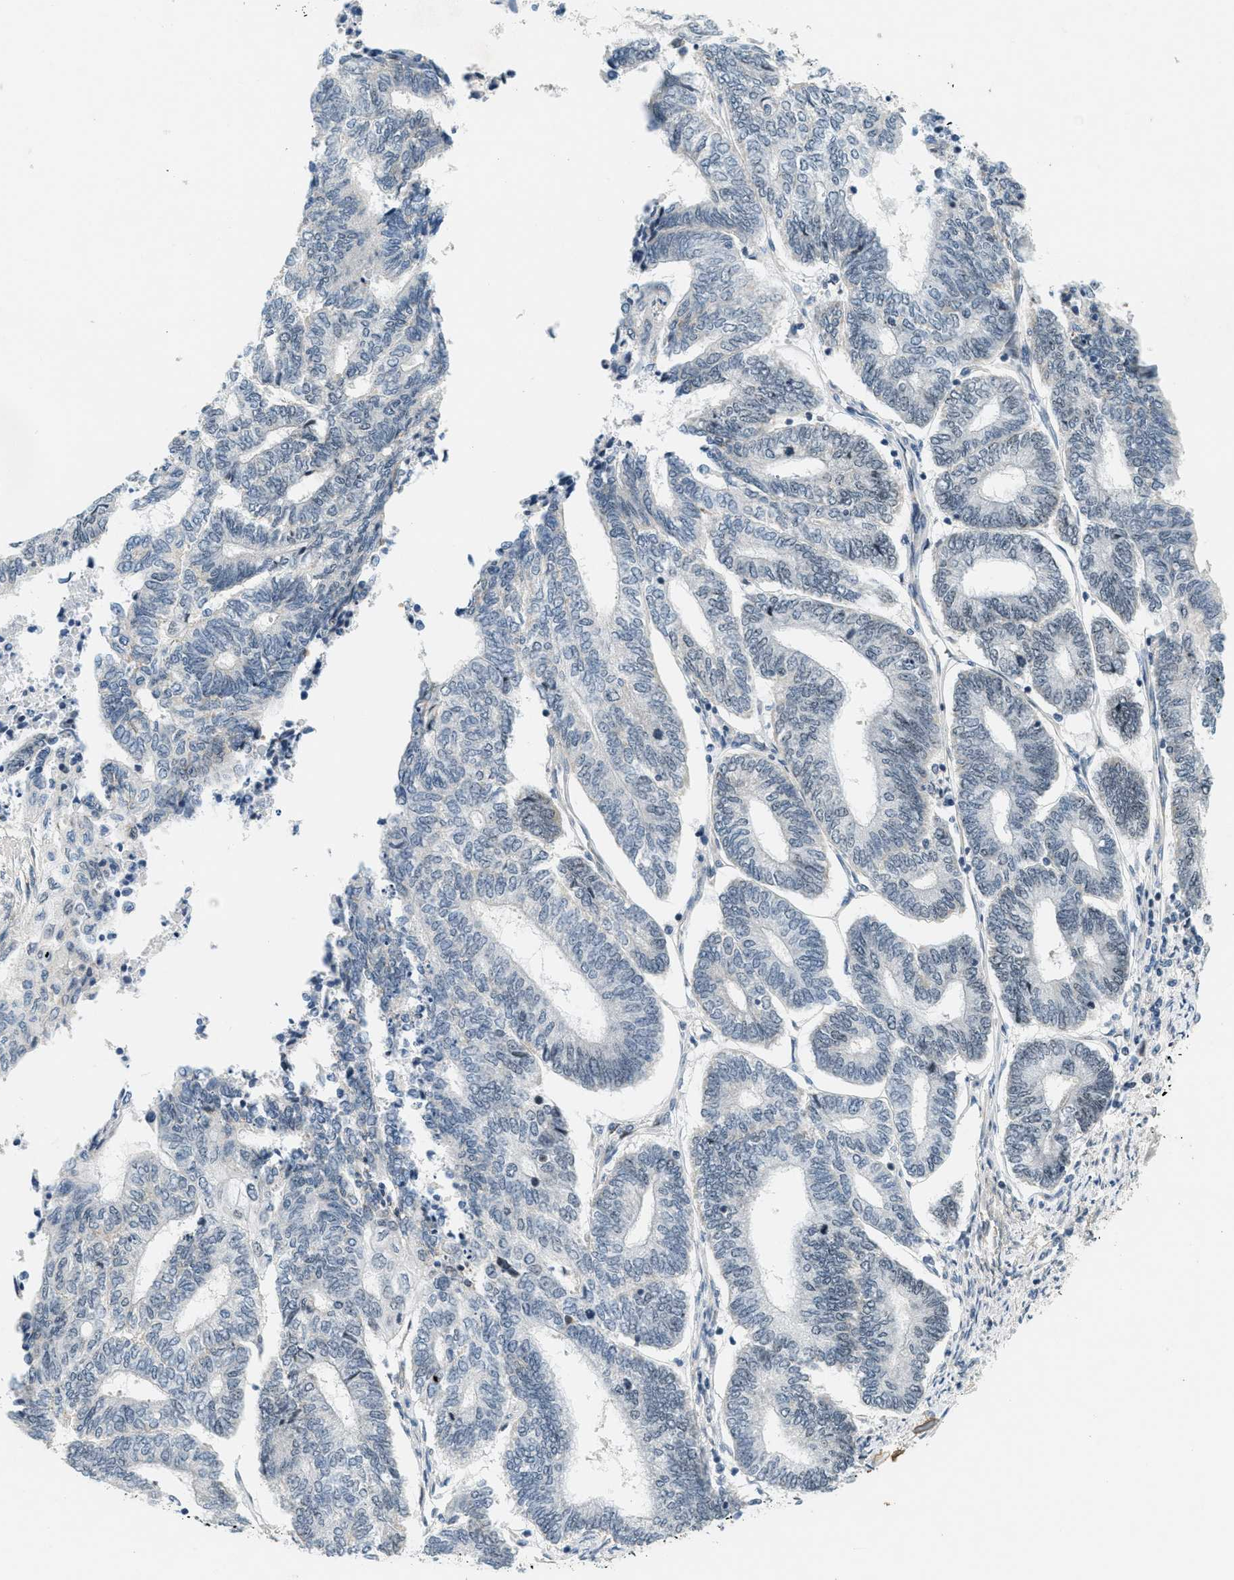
{"staining": {"intensity": "weak", "quantity": "<25%", "location": "nuclear"}, "tissue": "endometrial cancer", "cell_type": "Tumor cells", "image_type": "cancer", "snomed": [{"axis": "morphology", "description": "Adenocarcinoma, NOS"}, {"axis": "topography", "description": "Uterus"}, {"axis": "topography", "description": "Endometrium"}], "caption": "Immunohistochemistry of human endometrial cancer reveals no staining in tumor cells.", "gene": "DDX47", "patient": {"sex": "female", "age": 70}}